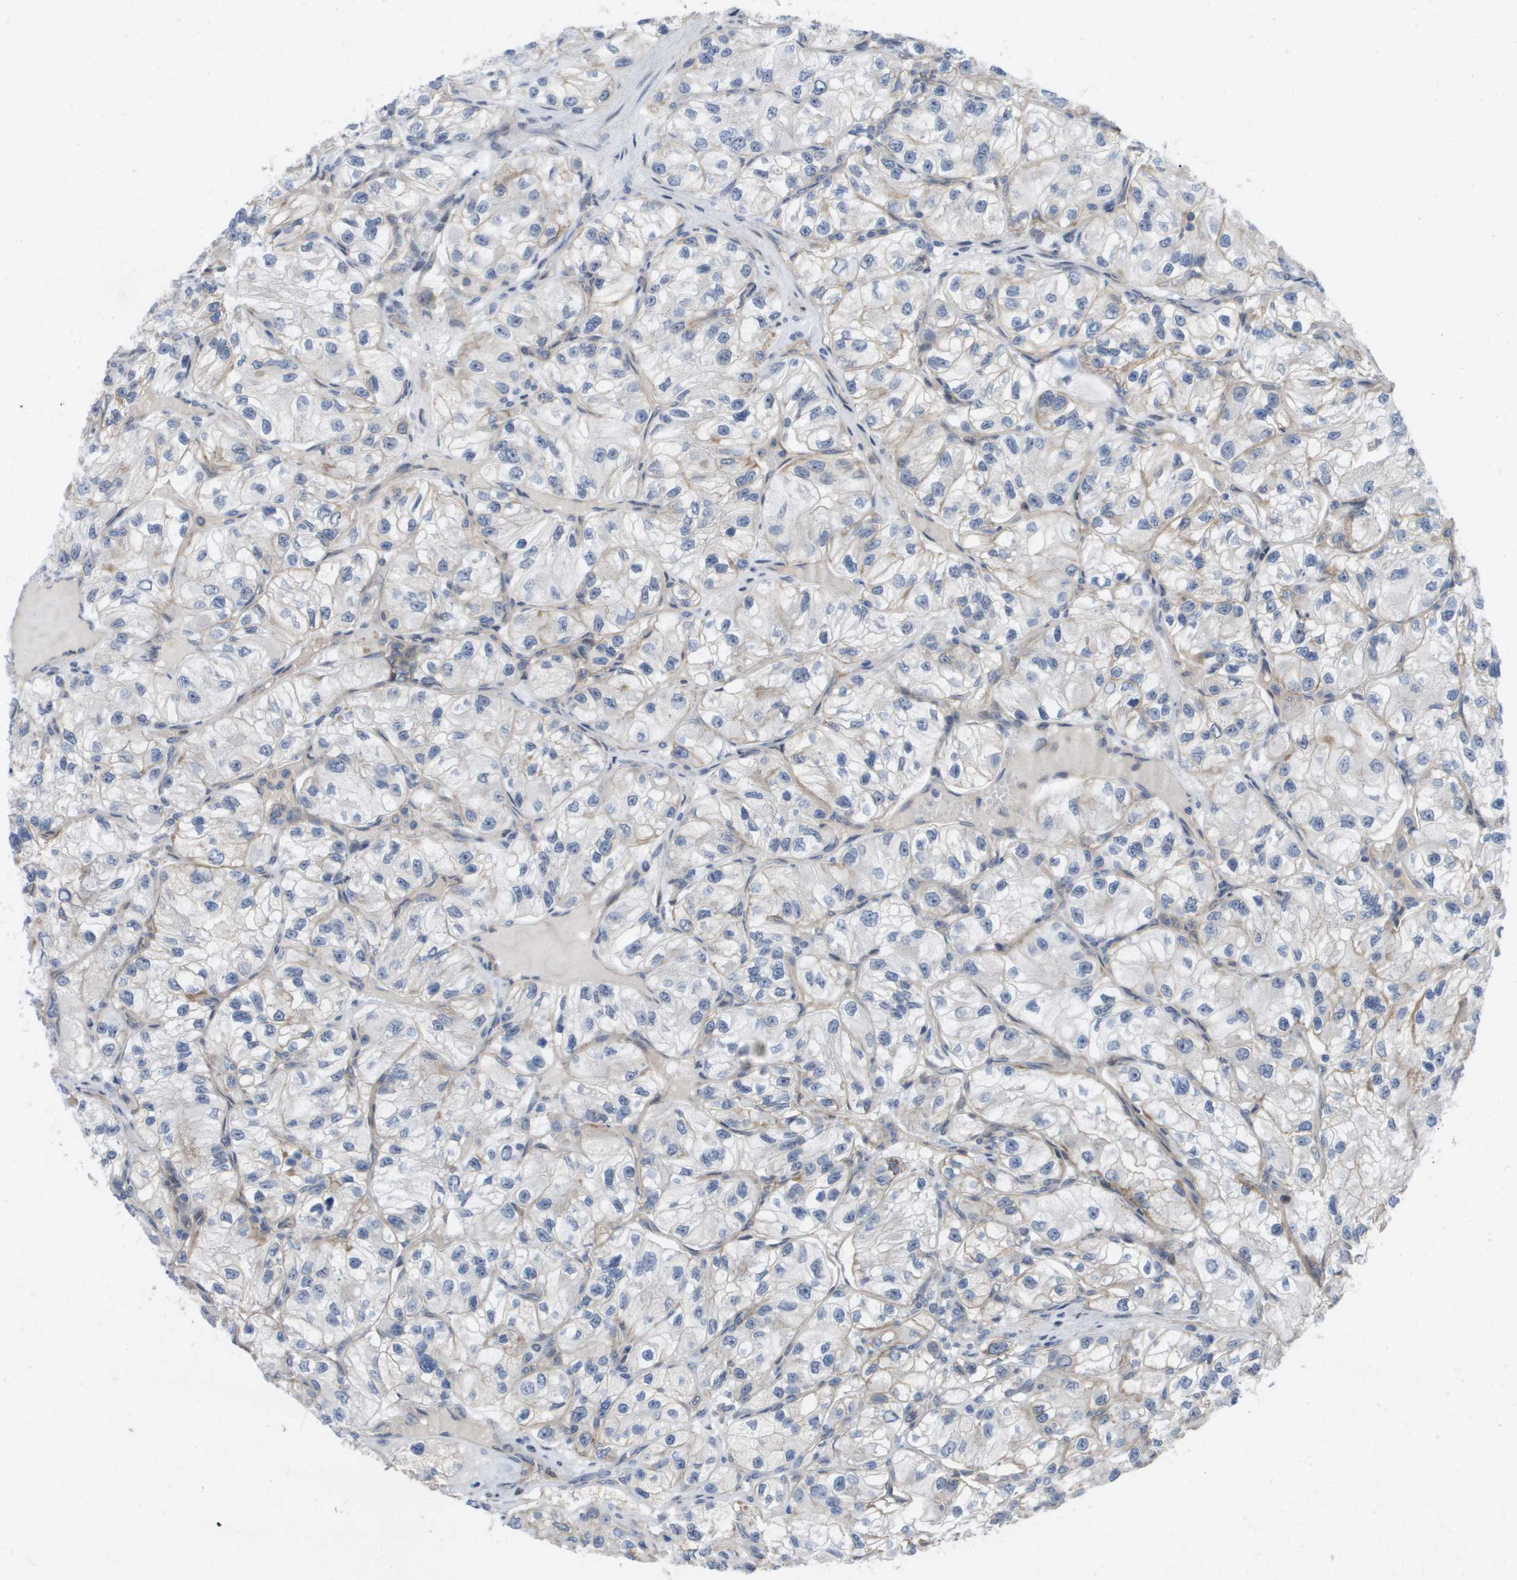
{"staining": {"intensity": "weak", "quantity": "25%-75%", "location": "cytoplasmic/membranous"}, "tissue": "renal cancer", "cell_type": "Tumor cells", "image_type": "cancer", "snomed": [{"axis": "morphology", "description": "Adenocarcinoma, NOS"}, {"axis": "topography", "description": "Kidney"}], "caption": "IHC photomicrograph of adenocarcinoma (renal) stained for a protein (brown), which reveals low levels of weak cytoplasmic/membranous expression in about 25%-75% of tumor cells.", "gene": "MTARC2", "patient": {"sex": "female", "age": 57}}